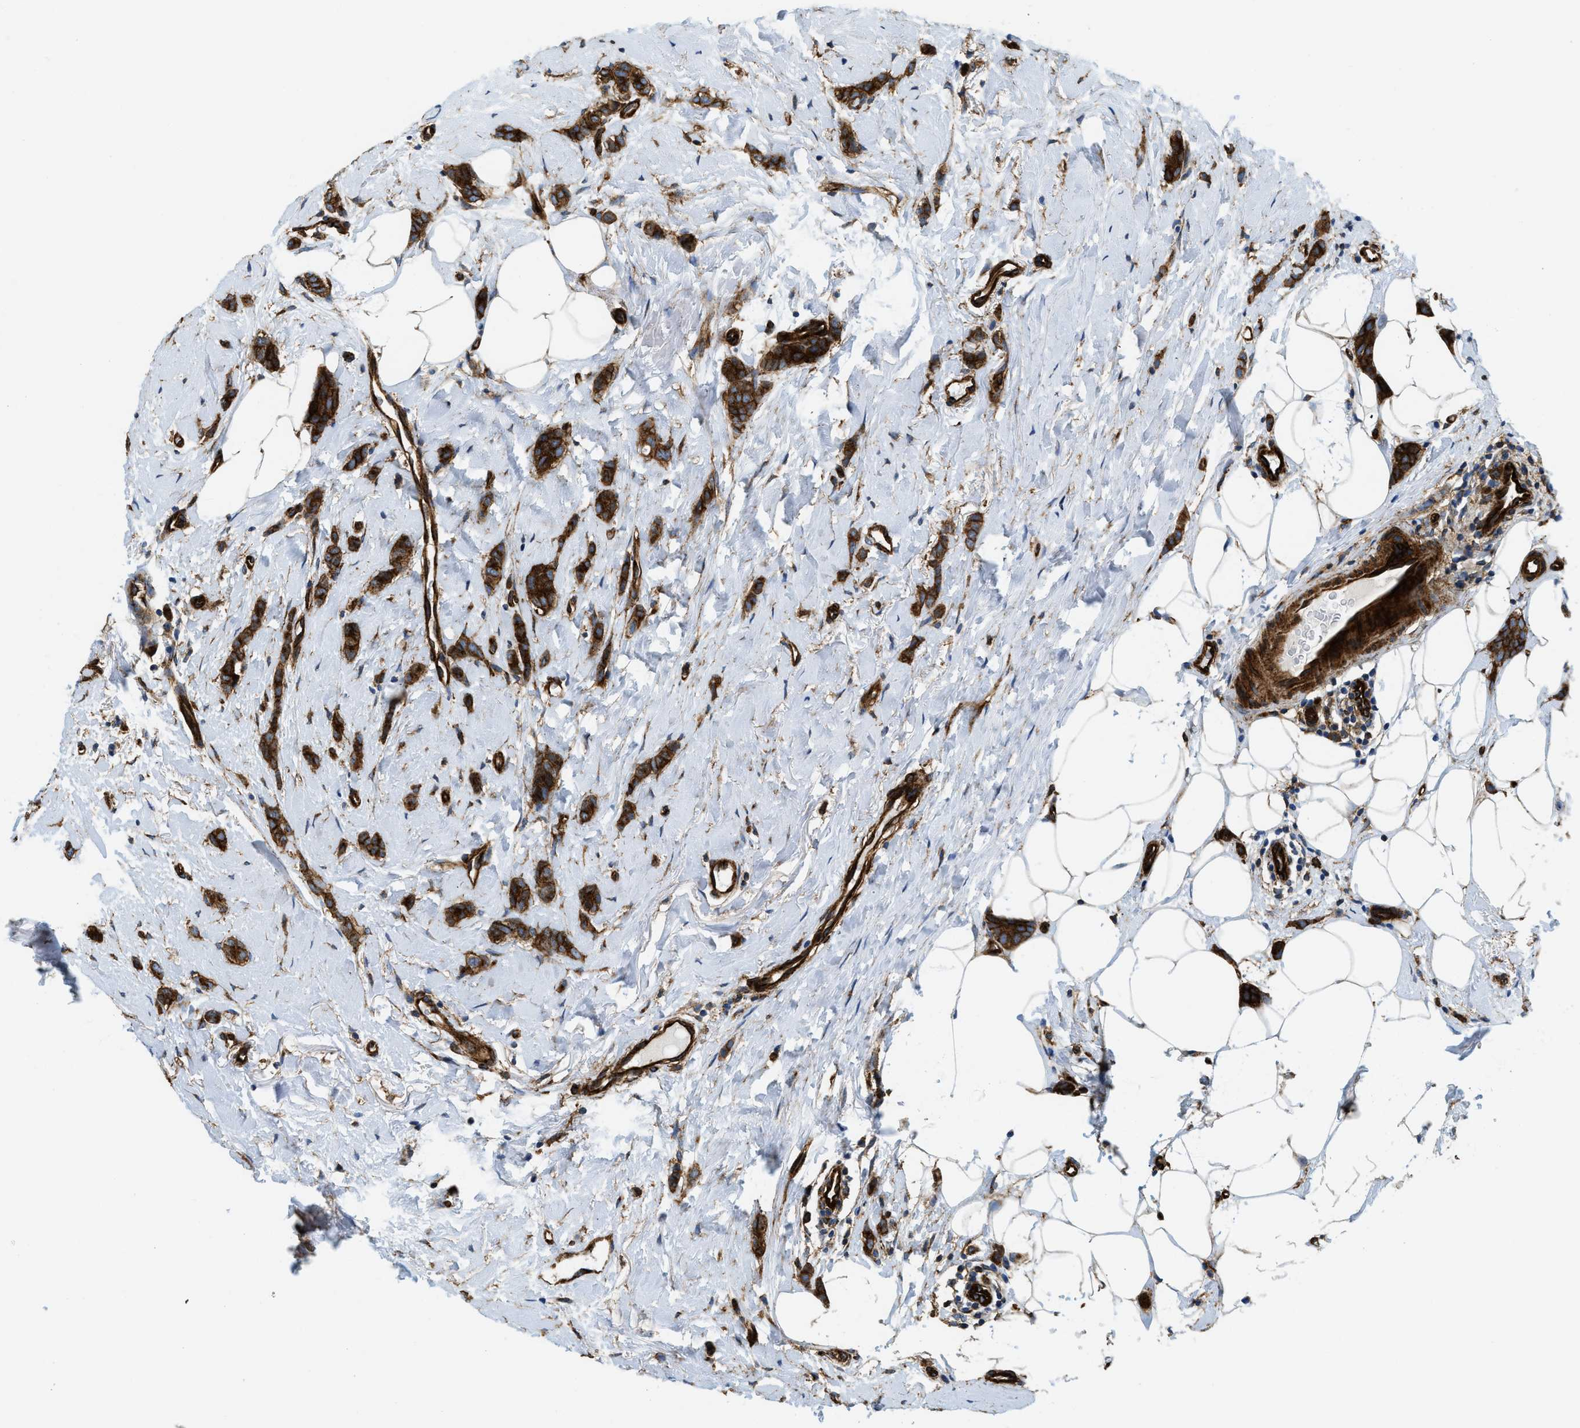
{"staining": {"intensity": "strong", "quantity": ">75%", "location": "cytoplasmic/membranous"}, "tissue": "breast cancer", "cell_type": "Tumor cells", "image_type": "cancer", "snomed": [{"axis": "morphology", "description": "Lobular carcinoma"}, {"axis": "topography", "description": "Skin"}, {"axis": "topography", "description": "Breast"}], "caption": "Immunohistochemical staining of human breast lobular carcinoma exhibits high levels of strong cytoplasmic/membranous protein positivity in approximately >75% of tumor cells. (DAB (3,3'-diaminobenzidine) = brown stain, brightfield microscopy at high magnification).", "gene": "HIP1", "patient": {"sex": "female", "age": 46}}